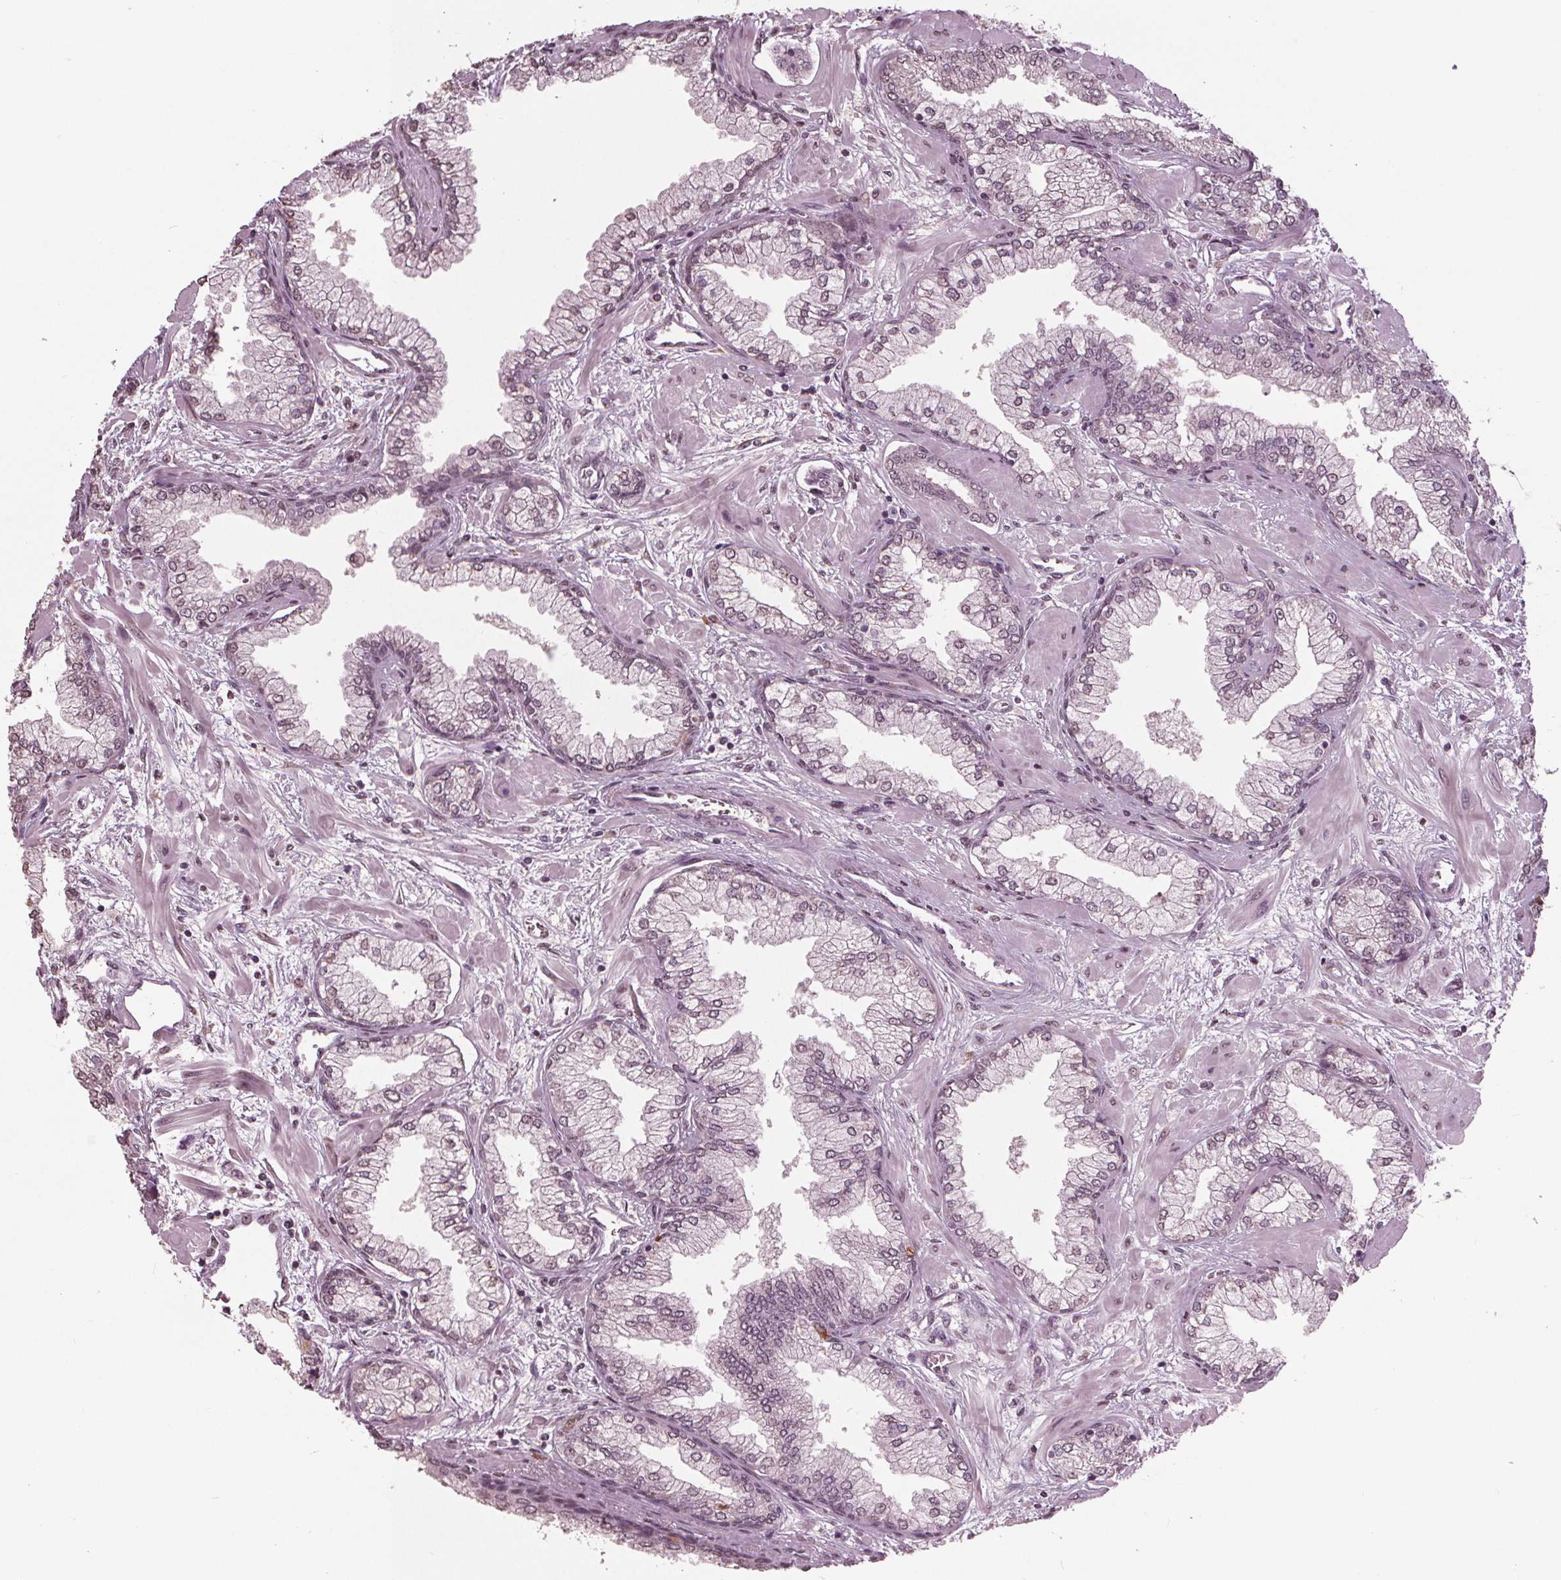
{"staining": {"intensity": "negative", "quantity": "none", "location": "none"}, "tissue": "prostate cancer", "cell_type": "Tumor cells", "image_type": "cancer", "snomed": [{"axis": "morphology", "description": "Adenocarcinoma, Low grade"}, {"axis": "topography", "description": "Prostate"}], "caption": "Prostate cancer (adenocarcinoma (low-grade)) was stained to show a protein in brown. There is no significant expression in tumor cells.", "gene": "CXCL16", "patient": {"sex": "male", "age": 55}}